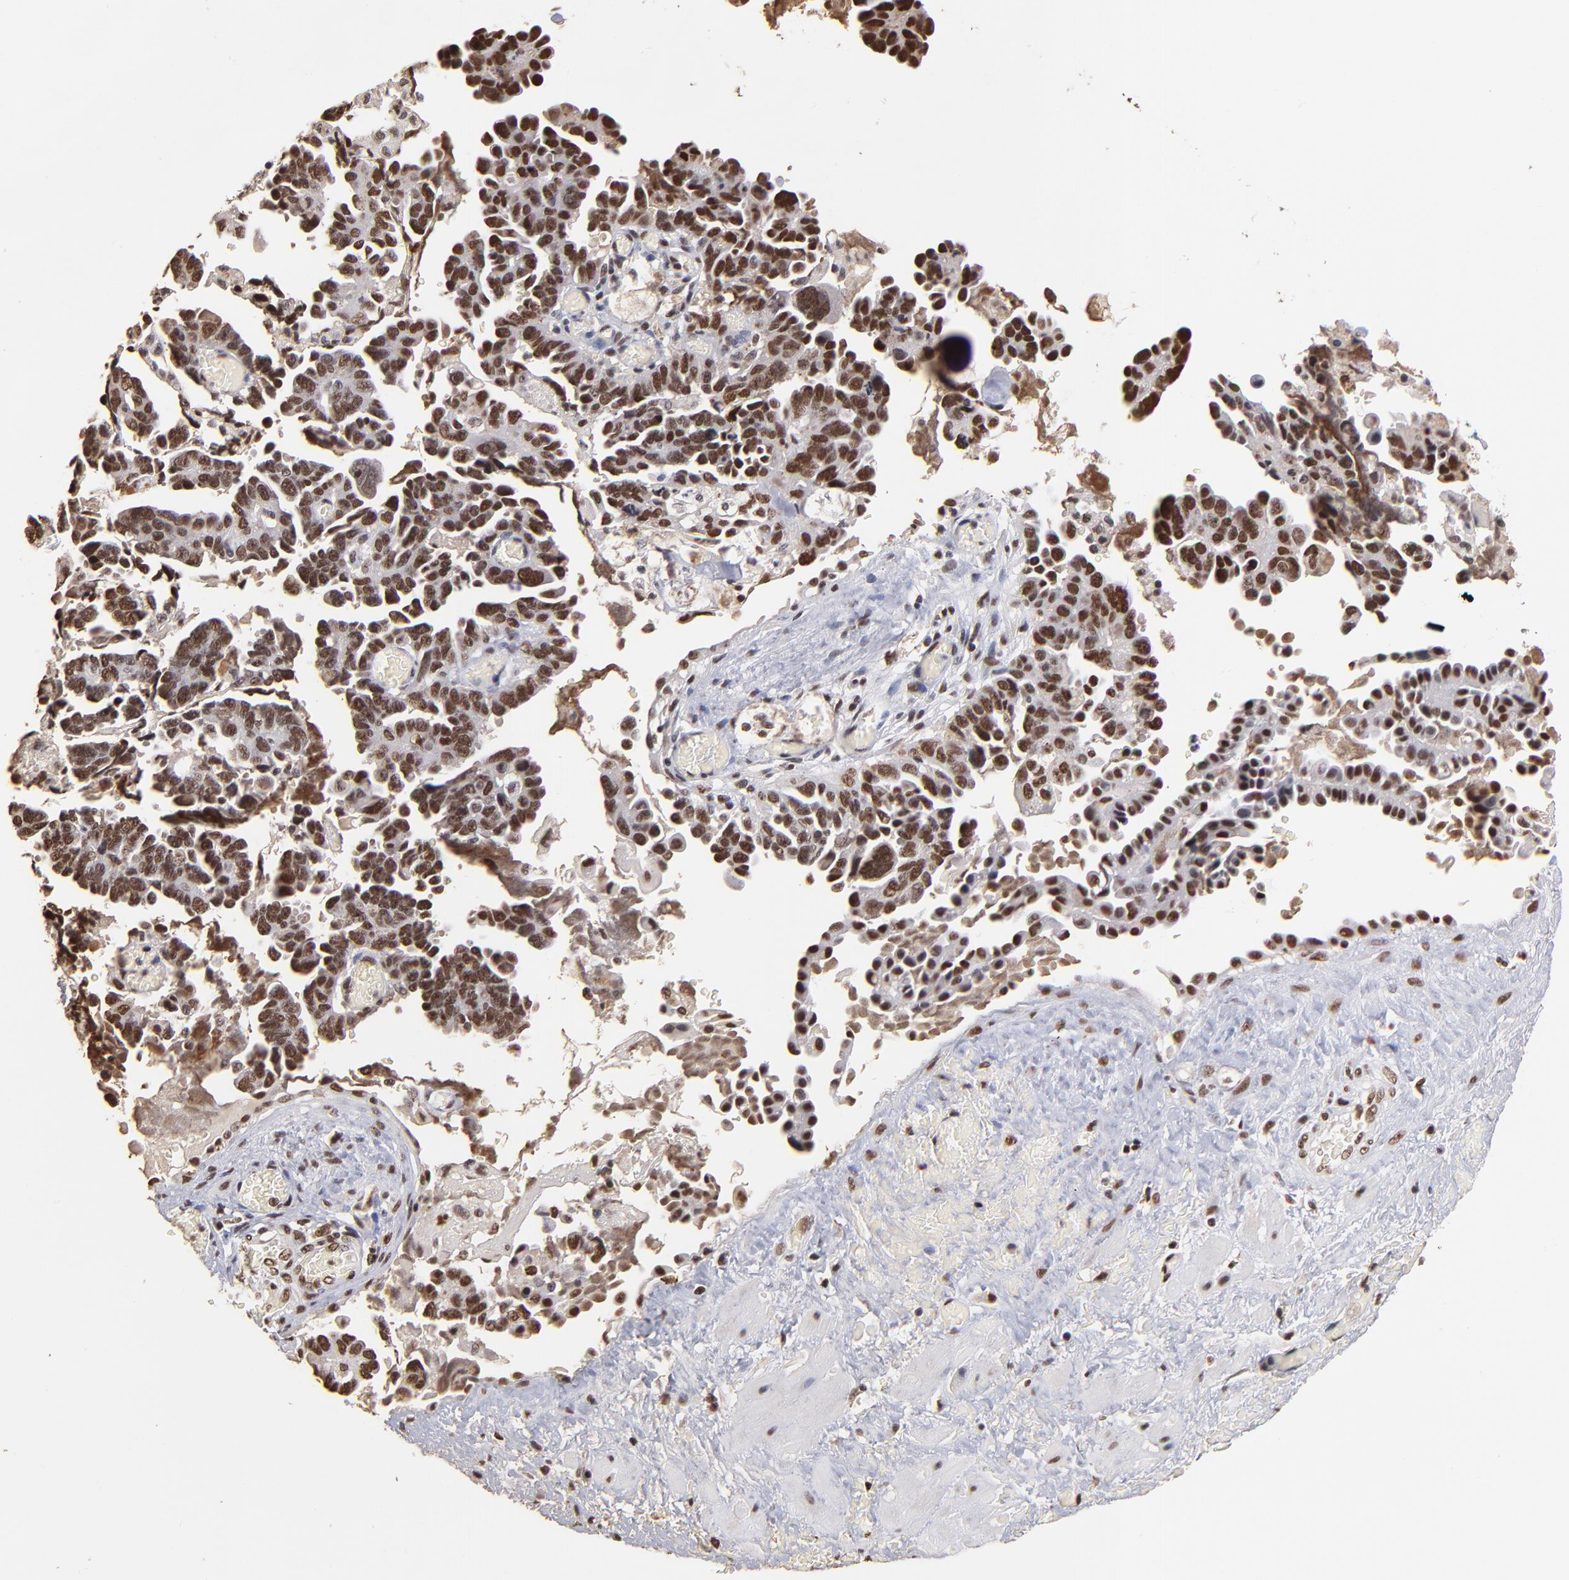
{"staining": {"intensity": "strong", "quantity": ">75%", "location": "nuclear"}, "tissue": "ovarian cancer", "cell_type": "Tumor cells", "image_type": "cancer", "snomed": [{"axis": "morphology", "description": "Cystadenocarcinoma, serous, NOS"}, {"axis": "topography", "description": "Ovary"}], "caption": "Tumor cells display strong nuclear expression in approximately >75% of cells in serous cystadenocarcinoma (ovarian).", "gene": "ZNF146", "patient": {"sex": "female", "age": 63}}